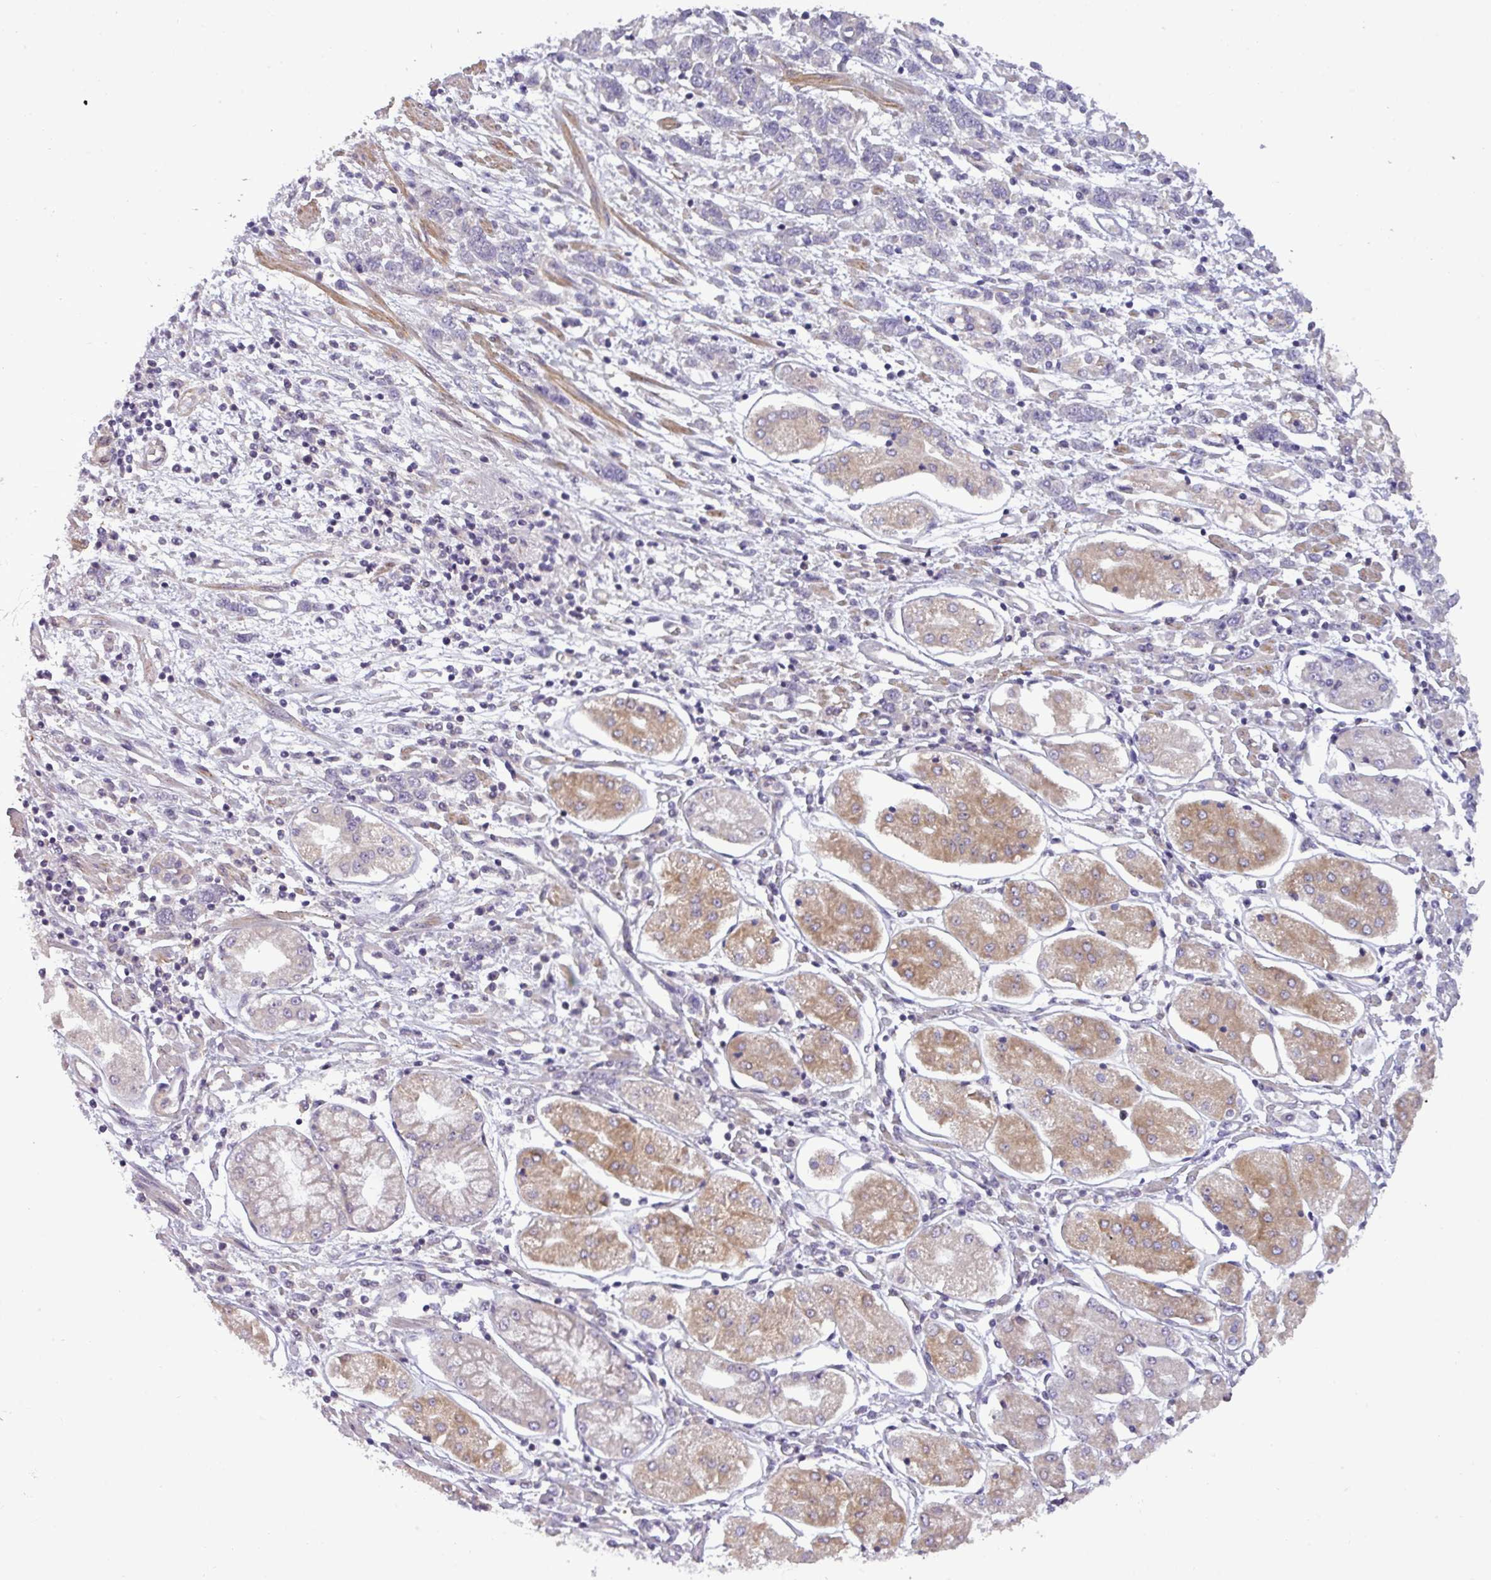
{"staining": {"intensity": "negative", "quantity": "none", "location": "none"}, "tissue": "stomach cancer", "cell_type": "Tumor cells", "image_type": "cancer", "snomed": [{"axis": "morphology", "description": "Adenocarcinoma, NOS"}, {"axis": "topography", "description": "Stomach"}], "caption": "There is no significant staining in tumor cells of stomach adenocarcinoma.", "gene": "ZNF35", "patient": {"sex": "female", "age": 76}}